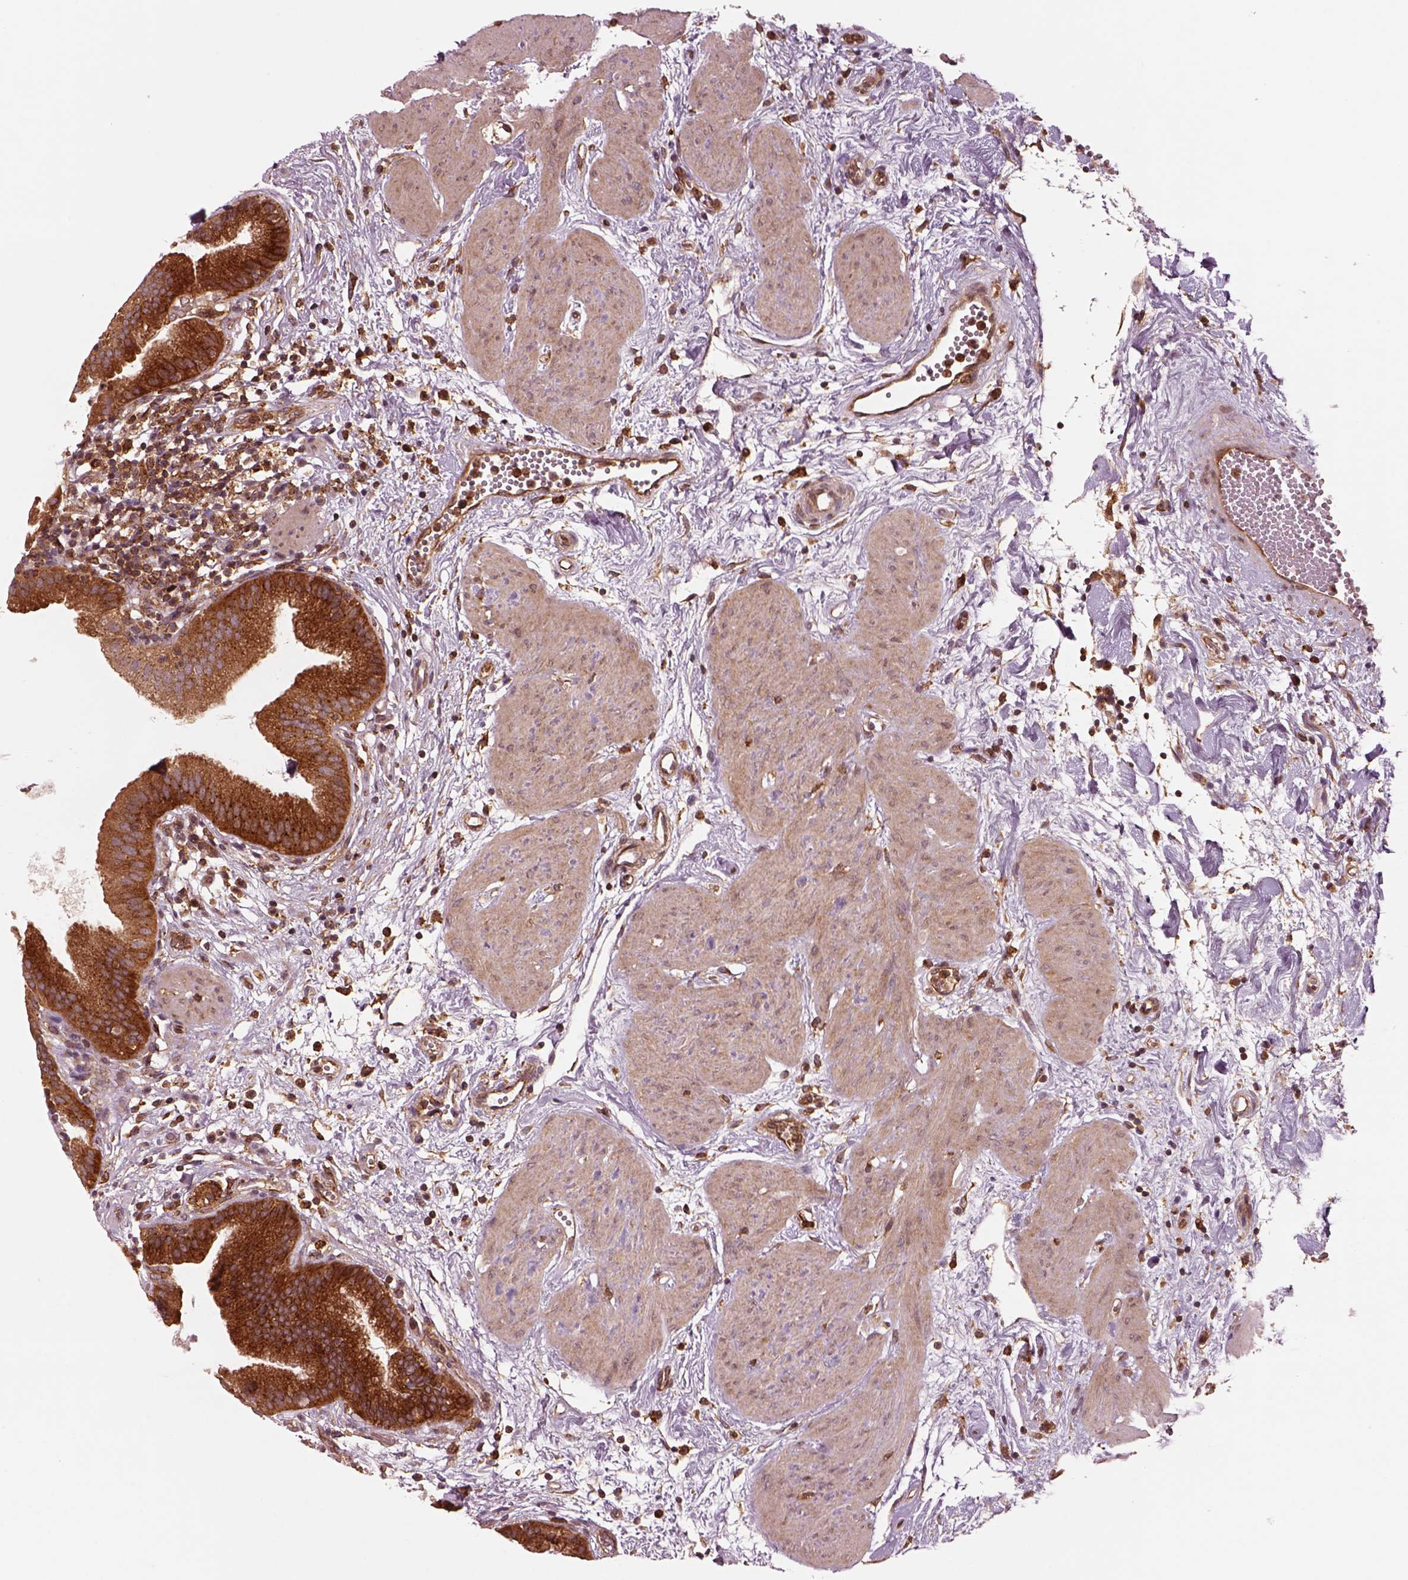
{"staining": {"intensity": "strong", "quantity": ">75%", "location": "cytoplasmic/membranous"}, "tissue": "gallbladder", "cell_type": "Glandular cells", "image_type": "normal", "snomed": [{"axis": "morphology", "description": "Normal tissue, NOS"}, {"axis": "topography", "description": "Gallbladder"}], "caption": "Protein expression analysis of unremarkable human gallbladder reveals strong cytoplasmic/membranous staining in approximately >75% of glandular cells.", "gene": "WASHC2A", "patient": {"sex": "female", "age": 65}}